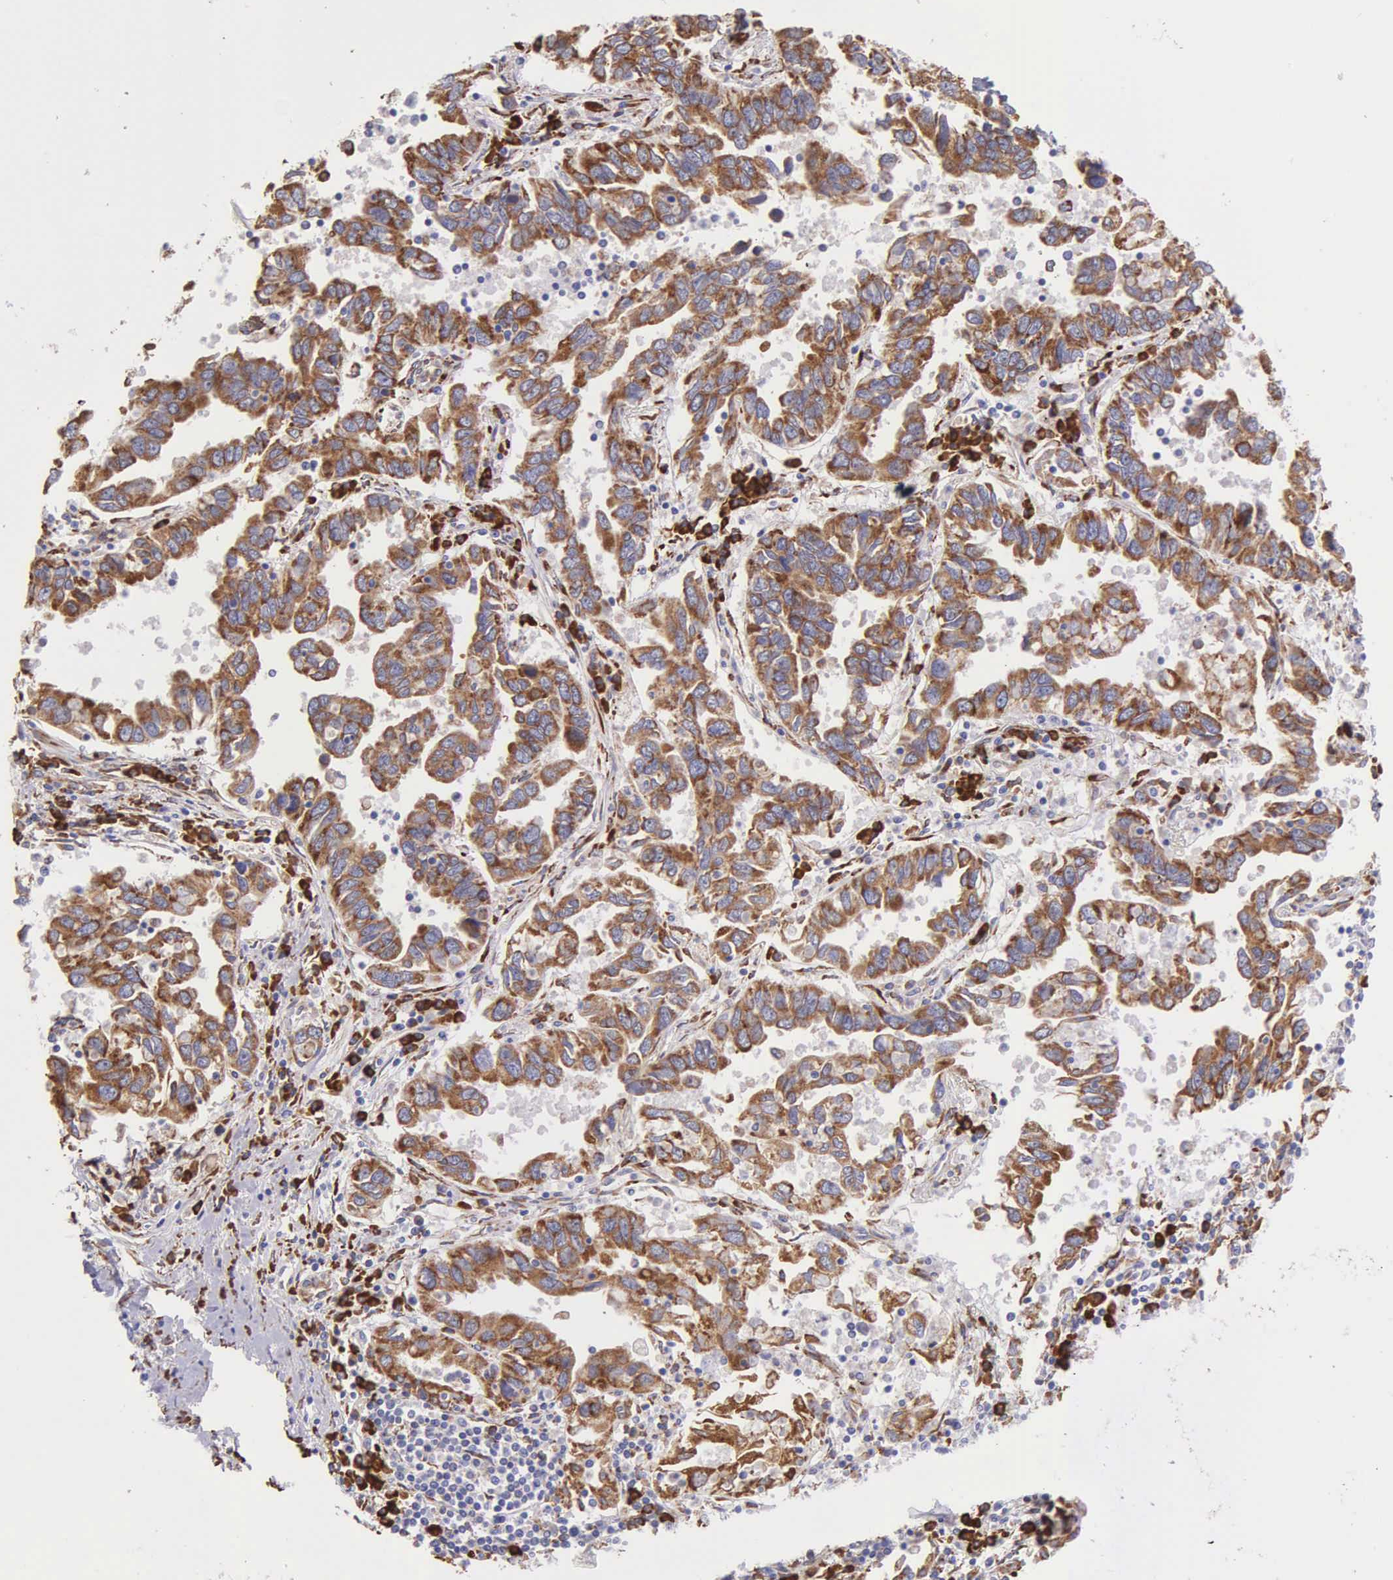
{"staining": {"intensity": "strong", "quantity": ">75%", "location": "cytoplasmic/membranous"}, "tissue": "lung cancer", "cell_type": "Tumor cells", "image_type": "cancer", "snomed": [{"axis": "morphology", "description": "Adenocarcinoma, NOS"}, {"axis": "topography", "description": "Lung"}], "caption": "Human lung cancer stained with a brown dye demonstrates strong cytoplasmic/membranous positive staining in about >75% of tumor cells.", "gene": "CKAP4", "patient": {"sex": "male", "age": 48}}